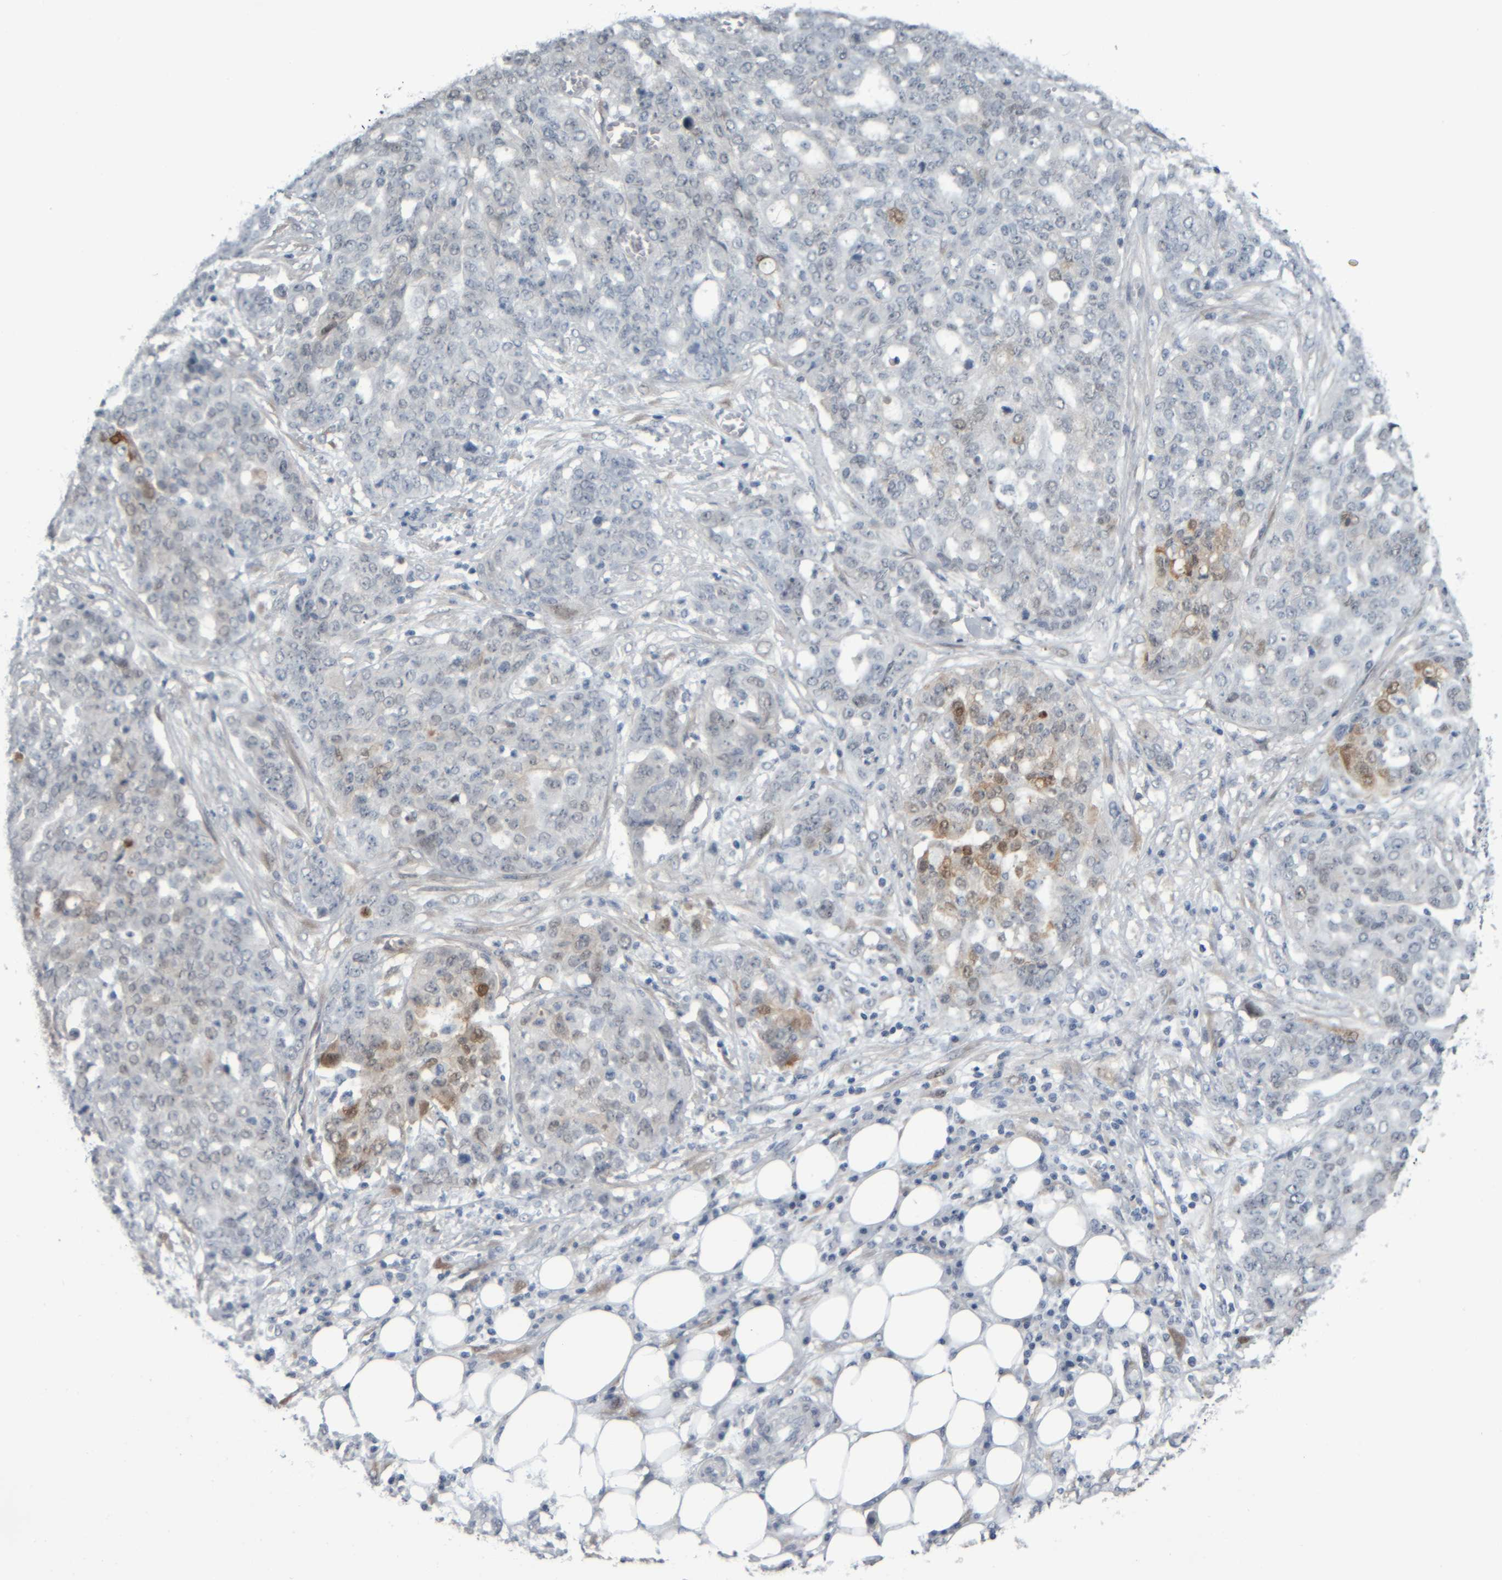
{"staining": {"intensity": "moderate", "quantity": "<25%", "location": "cytoplasmic/membranous,nuclear"}, "tissue": "ovarian cancer", "cell_type": "Tumor cells", "image_type": "cancer", "snomed": [{"axis": "morphology", "description": "Cystadenocarcinoma, serous, NOS"}, {"axis": "topography", "description": "Soft tissue"}, {"axis": "topography", "description": "Ovary"}], "caption": "Protein expression analysis of human serous cystadenocarcinoma (ovarian) reveals moderate cytoplasmic/membranous and nuclear expression in about <25% of tumor cells. The protein of interest is stained brown, and the nuclei are stained in blue (DAB (3,3'-diaminobenzidine) IHC with brightfield microscopy, high magnification).", "gene": "COL14A1", "patient": {"sex": "female", "age": 57}}